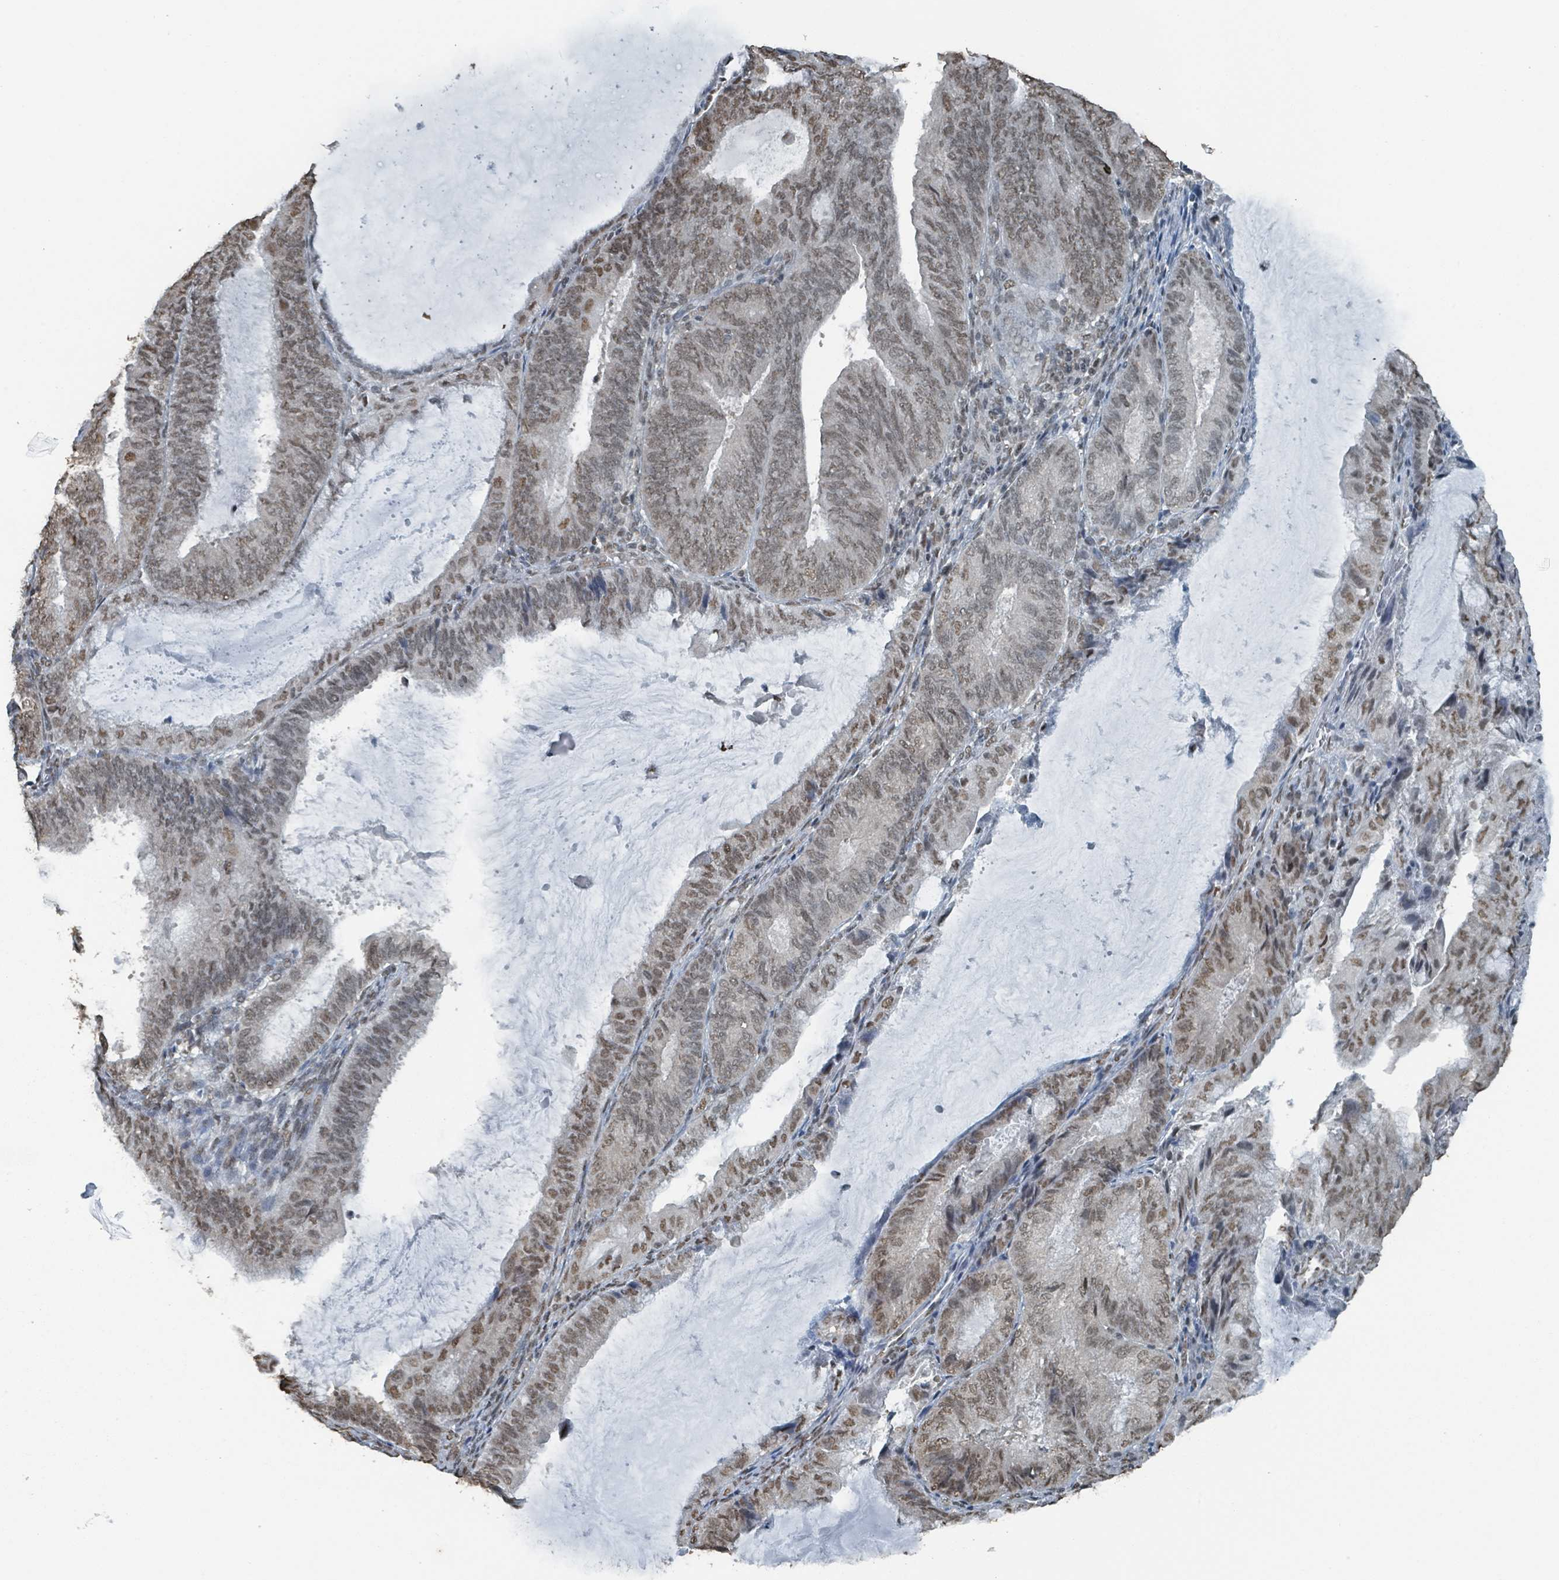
{"staining": {"intensity": "moderate", "quantity": ">75%", "location": "nuclear"}, "tissue": "endometrial cancer", "cell_type": "Tumor cells", "image_type": "cancer", "snomed": [{"axis": "morphology", "description": "Adenocarcinoma, NOS"}, {"axis": "topography", "description": "Endometrium"}], "caption": "Tumor cells display medium levels of moderate nuclear expression in approximately >75% of cells in adenocarcinoma (endometrial). The protein of interest is stained brown, and the nuclei are stained in blue (DAB (3,3'-diaminobenzidine) IHC with brightfield microscopy, high magnification).", "gene": "PHIP", "patient": {"sex": "female", "age": 81}}